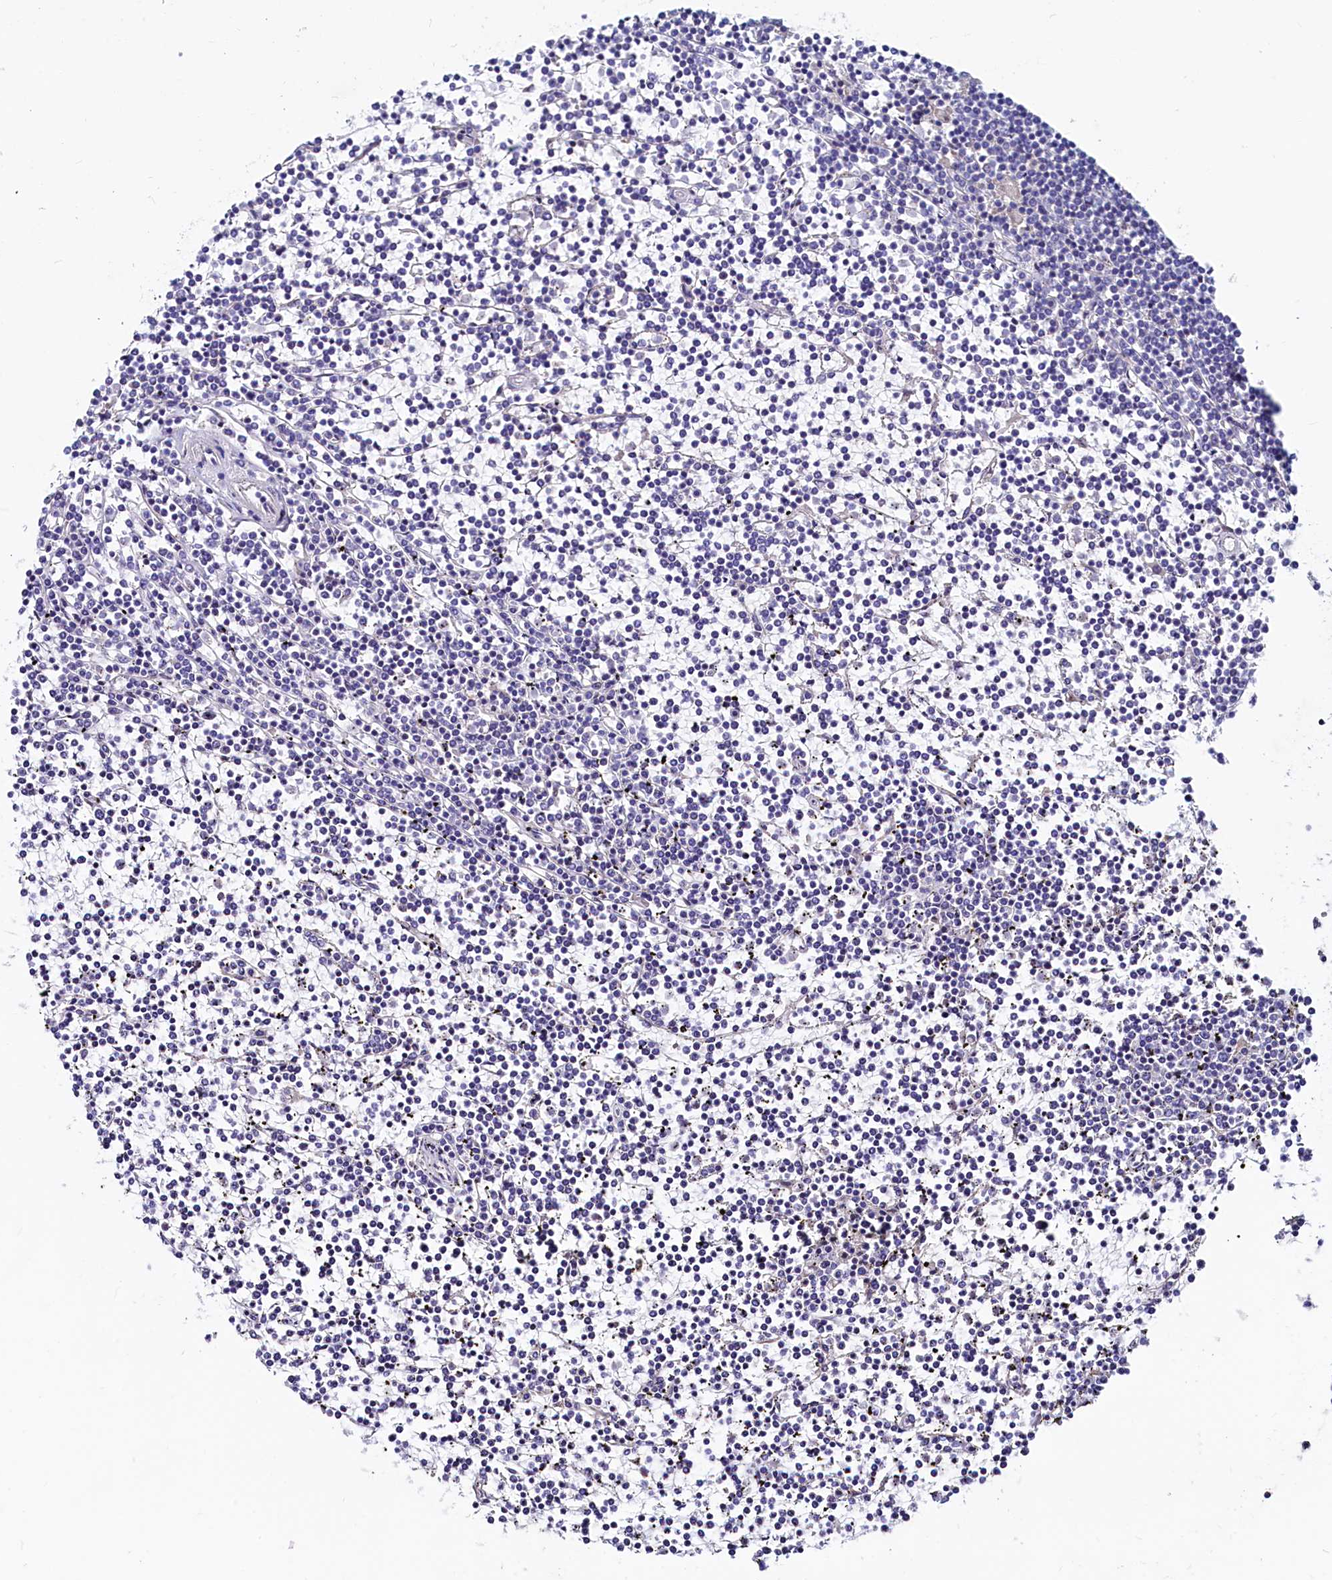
{"staining": {"intensity": "negative", "quantity": "none", "location": "none"}, "tissue": "lymphoma", "cell_type": "Tumor cells", "image_type": "cancer", "snomed": [{"axis": "morphology", "description": "Malignant lymphoma, non-Hodgkin's type, Low grade"}, {"axis": "topography", "description": "Spleen"}], "caption": "This is an IHC histopathology image of low-grade malignant lymphoma, non-Hodgkin's type. There is no expression in tumor cells.", "gene": "ASTE1", "patient": {"sex": "female", "age": 19}}